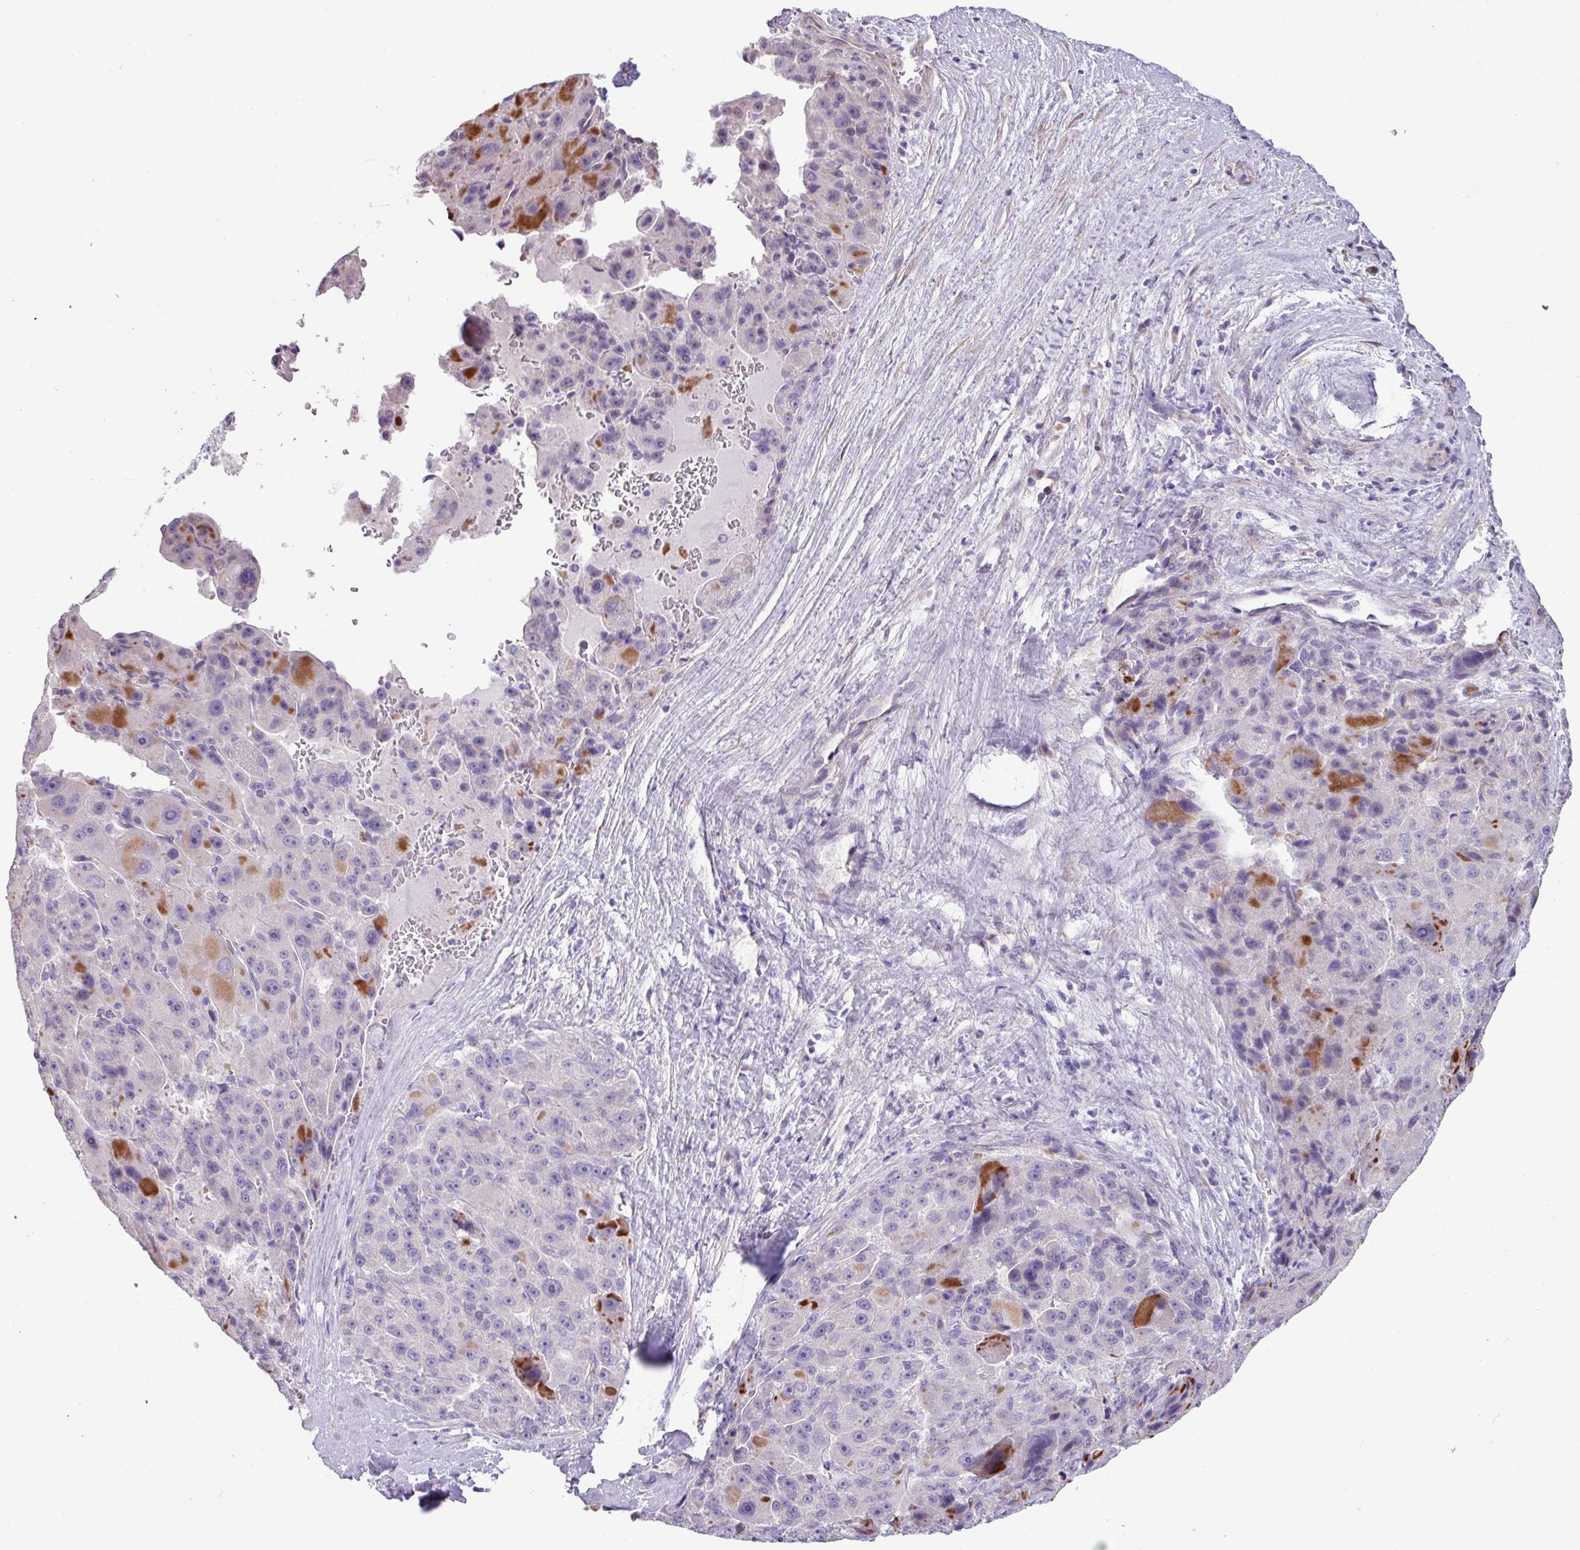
{"staining": {"intensity": "negative", "quantity": "none", "location": "none"}, "tissue": "liver cancer", "cell_type": "Tumor cells", "image_type": "cancer", "snomed": [{"axis": "morphology", "description": "Carcinoma, Hepatocellular, NOS"}, {"axis": "topography", "description": "Liver"}], "caption": "This is a histopathology image of immunohistochemistry (IHC) staining of liver cancer (hepatocellular carcinoma), which shows no positivity in tumor cells.", "gene": "IRGC", "patient": {"sex": "male", "age": 76}}